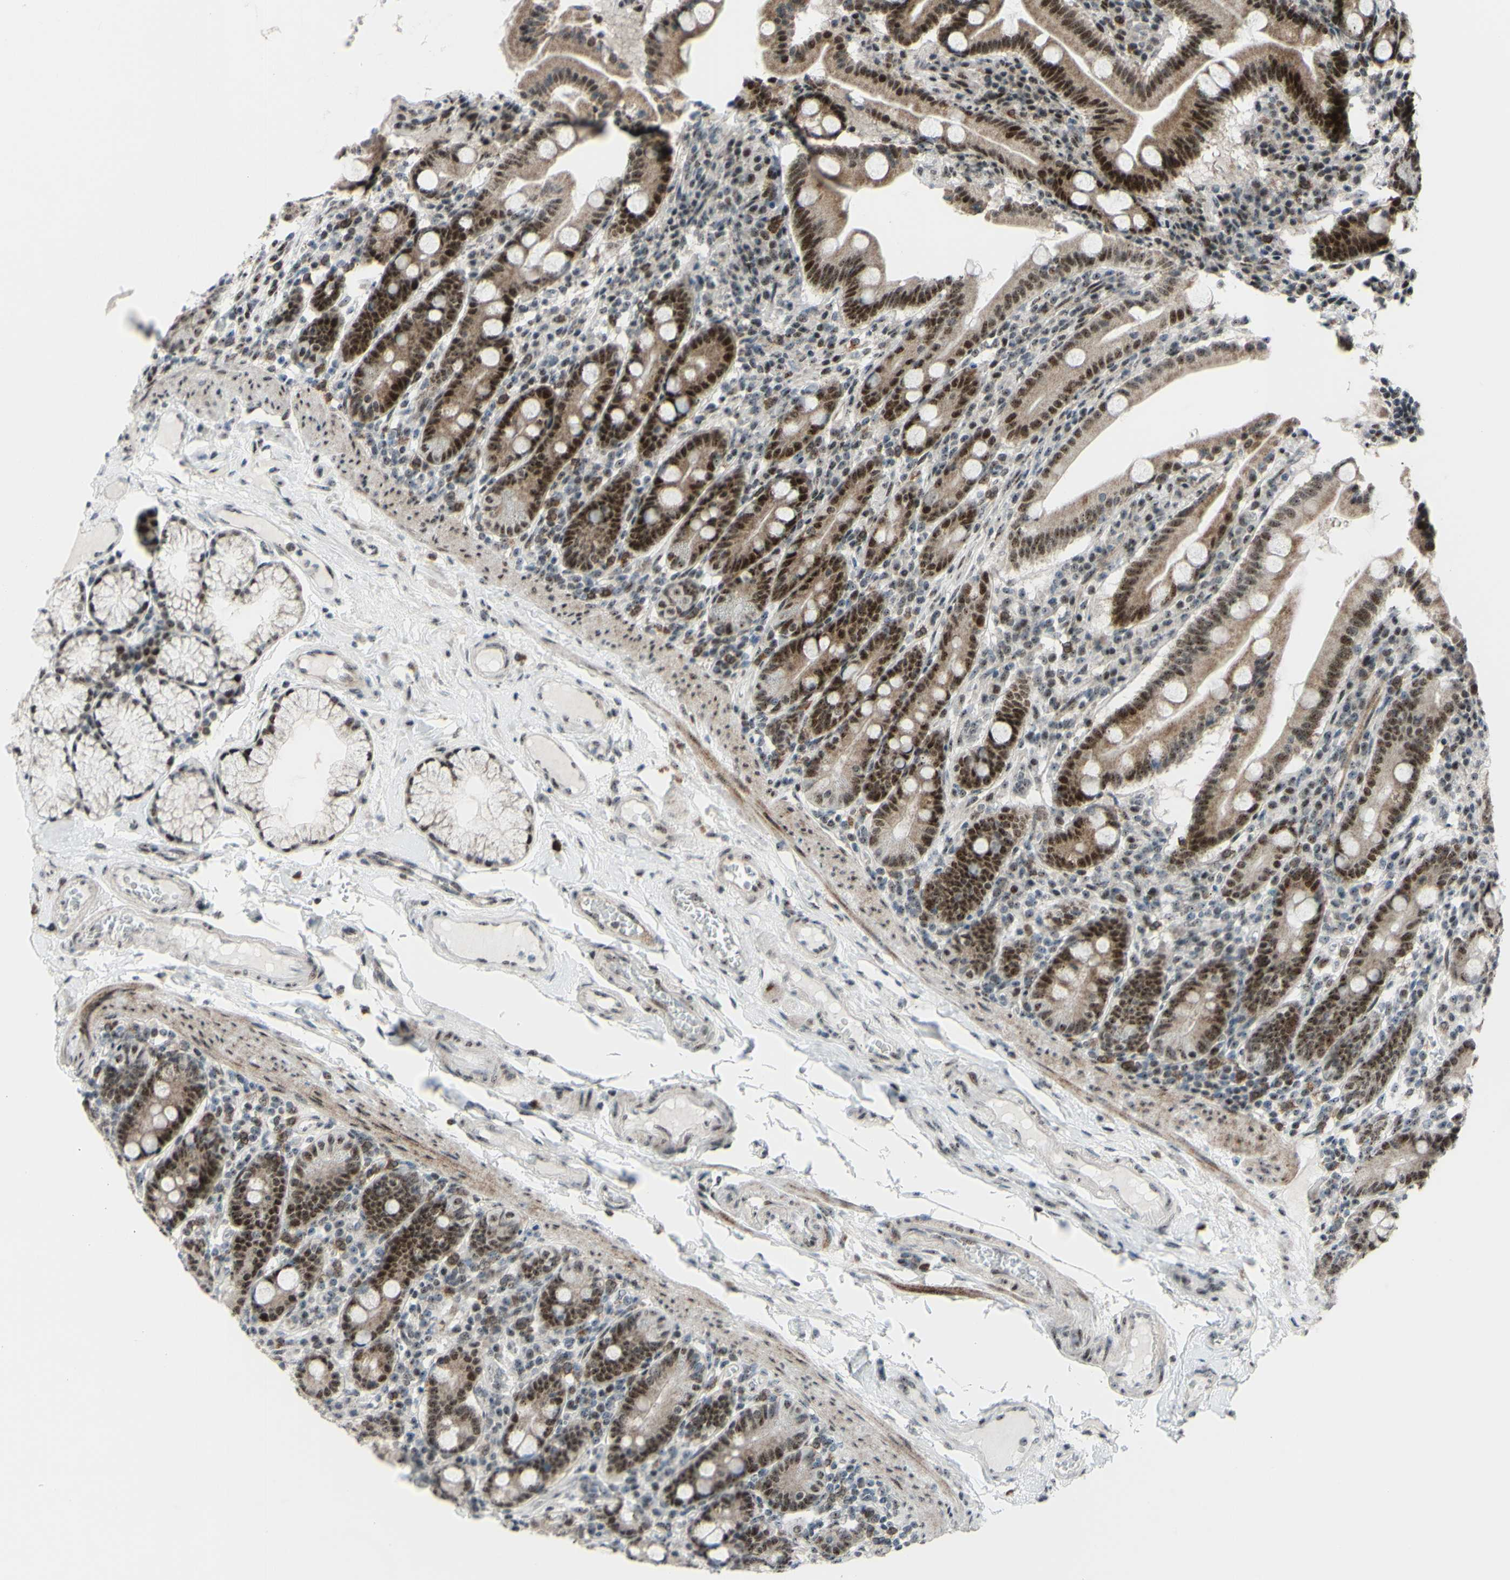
{"staining": {"intensity": "moderate", "quantity": ">75%", "location": "cytoplasmic/membranous,nuclear"}, "tissue": "duodenum", "cell_type": "Glandular cells", "image_type": "normal", "snomed": [{"axis": "morphology", "description": "Normal tissue, NOS"}, {"axis": "topography", "description": "Duodenum"}], "caption": "Immunohistochemistry (DAB (3,3'-diaminobenzidine)) staining of normal duodenum exhibits moderate cytoplasmic/membranous,nuclear protein positivity in approximately >75% of glandular cells.", "gene": "POLR1A", "patient": {"sex": "male", "age": 50}}